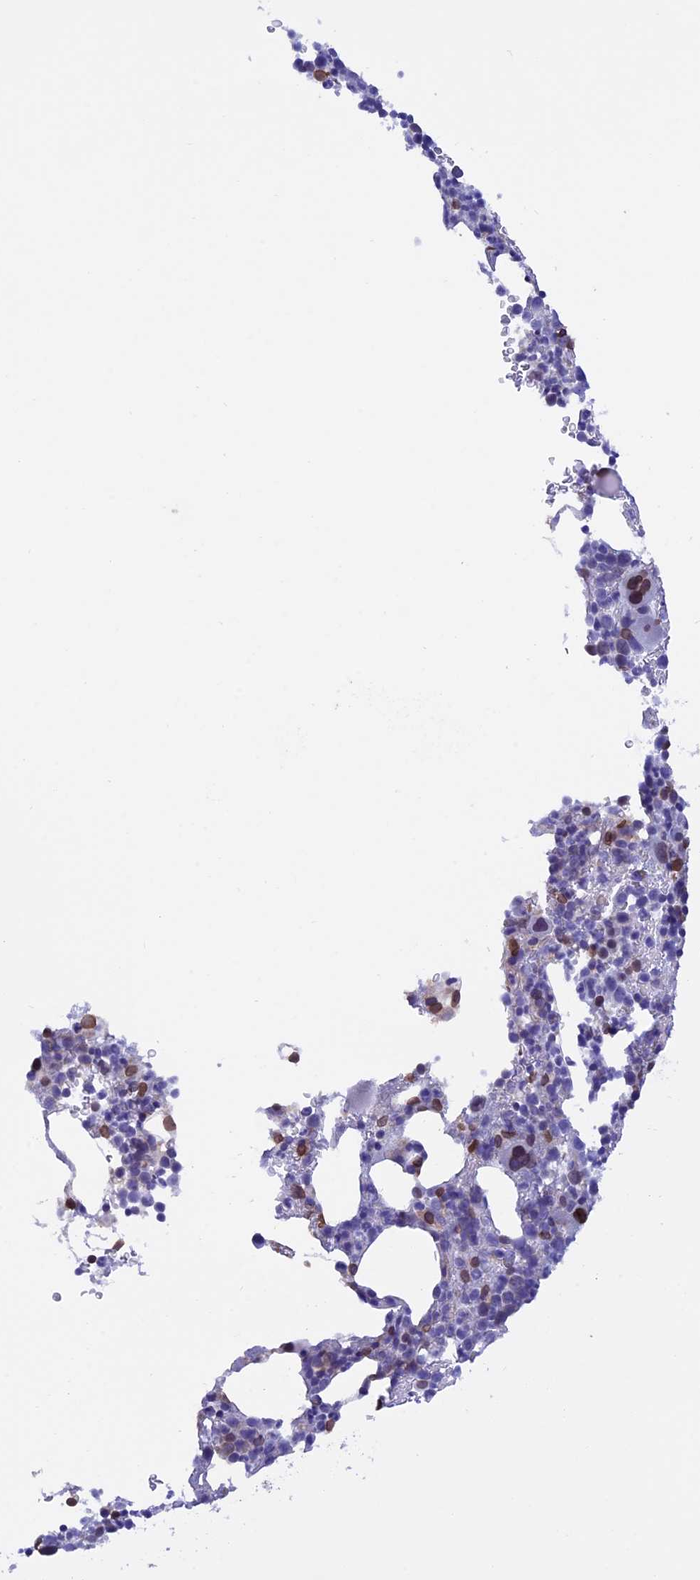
{"staining": {"intensity": "moderate", "quantity": "<25%", "location": "nuclear"}, "tissue": "bone marrow", "cell_type": "Hematopoietic cells", "image_type": "normal", "snomed": [{"axis": "morphology", "description": "Normal tissue, NOS"}, {"axis": "topography", "description": "Bone marrow"}], "caption": "IHC photomicrograph of benign bone marrow: bone marrow stained using IHC shows low levels of moderate protein expression localized specifically in the nuclear of hematopoietic cells, appearing as a nuclear brown color.", "gene": "TMPRSS7", "patient": {"sex": "female", "age": 82}}